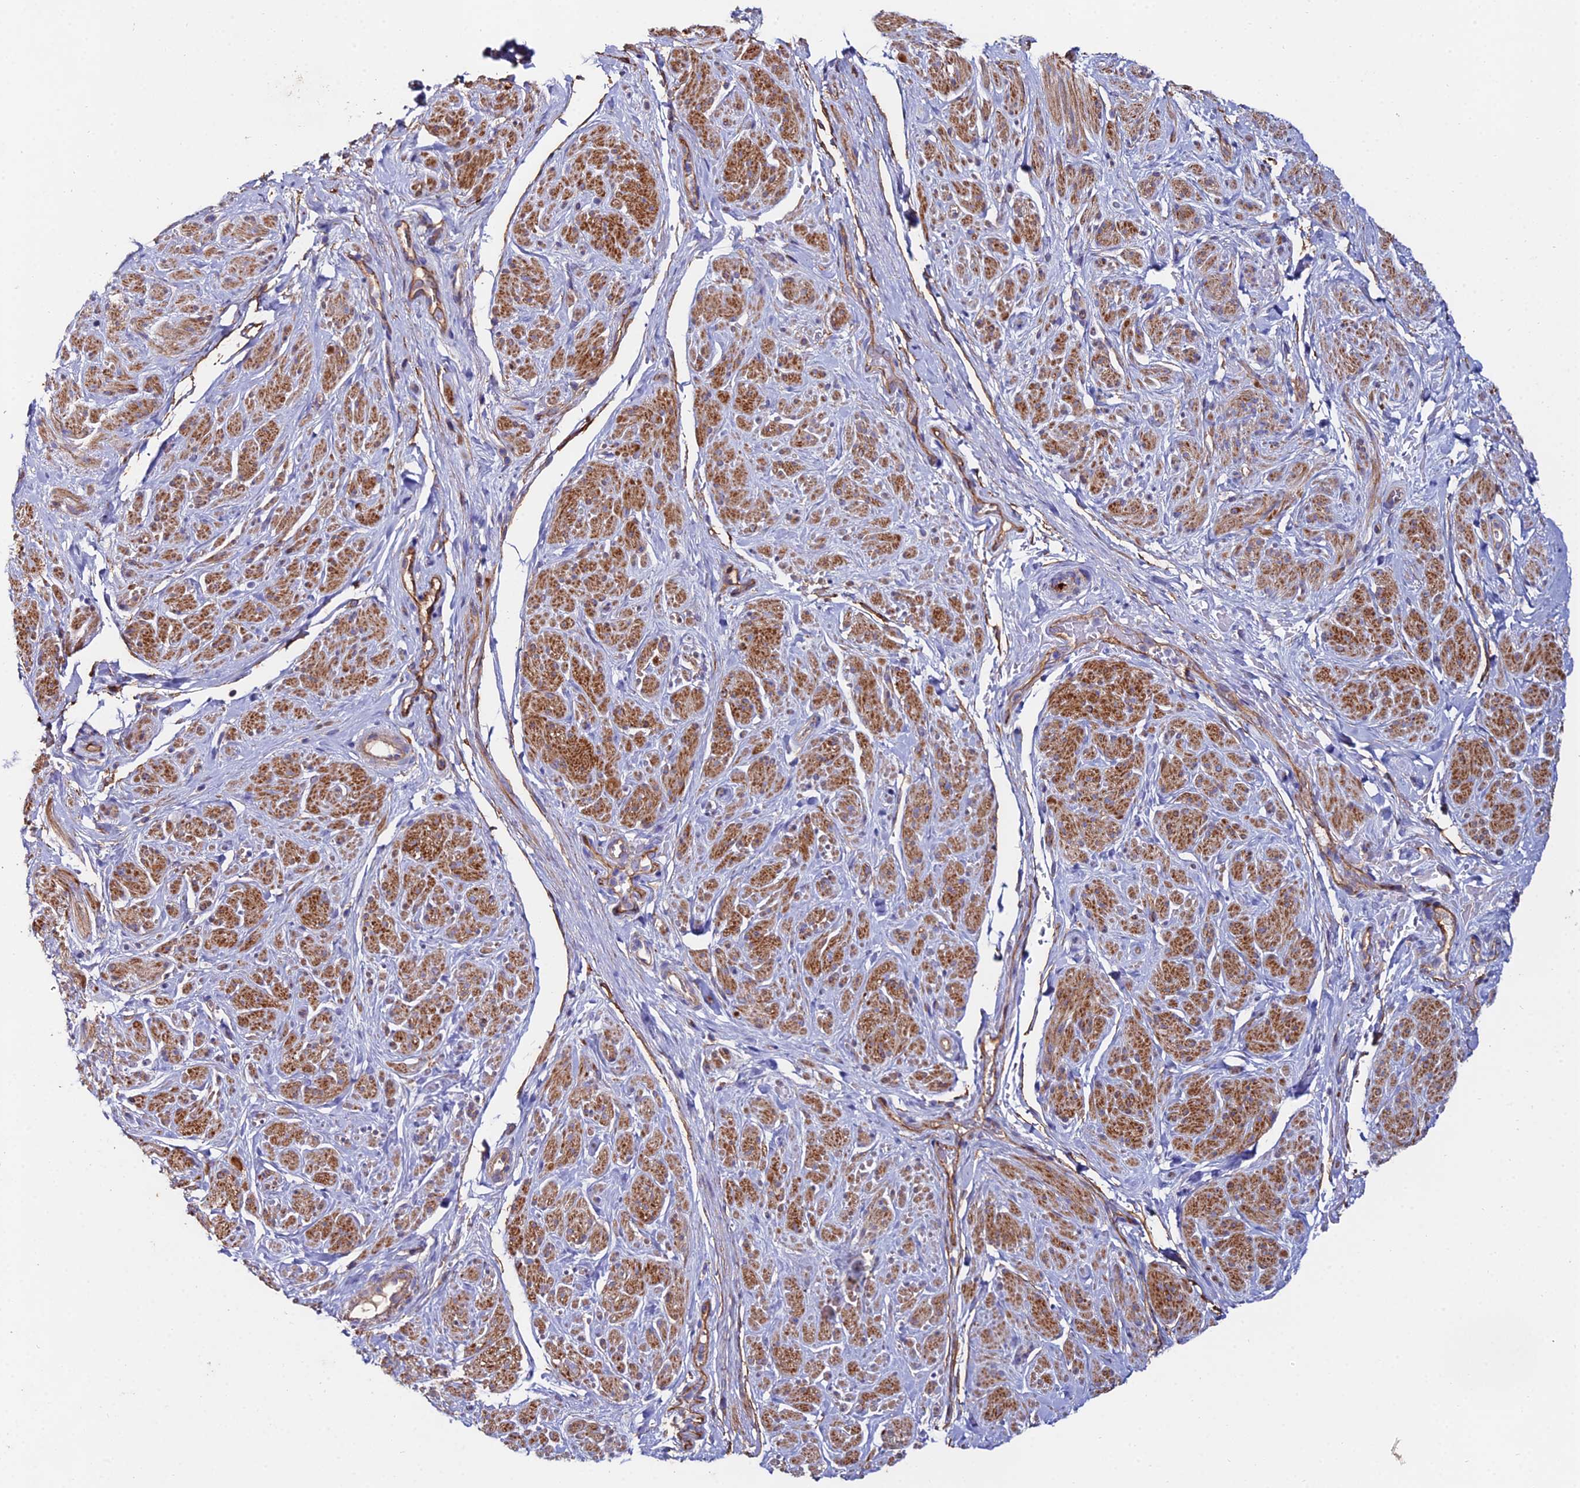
{"staining": {"intensity": "moderate", "quantity": "25%-75%", "location": "cytoplasmic/membranous"}, "tissue": "smooth muscle", "cell_type": "Smooth muscle cells", "image_type": "normal", "snomed": [{"axis": "morphology", "description": "Normal tissue, NOS"}, {"axis": "topography", "description": "Smooth muscle"}, {"axis": "topography", "description": "Peripheral nerve tissue"}], "caption": "Smooth muscle stained with a brown dye exhibits moderate cytoplasmic/membranous positive staining in approximately 25%-75% of smooth muscle cells.", "gene": "C6", "patient": {"sex": "male", "age": 69}}